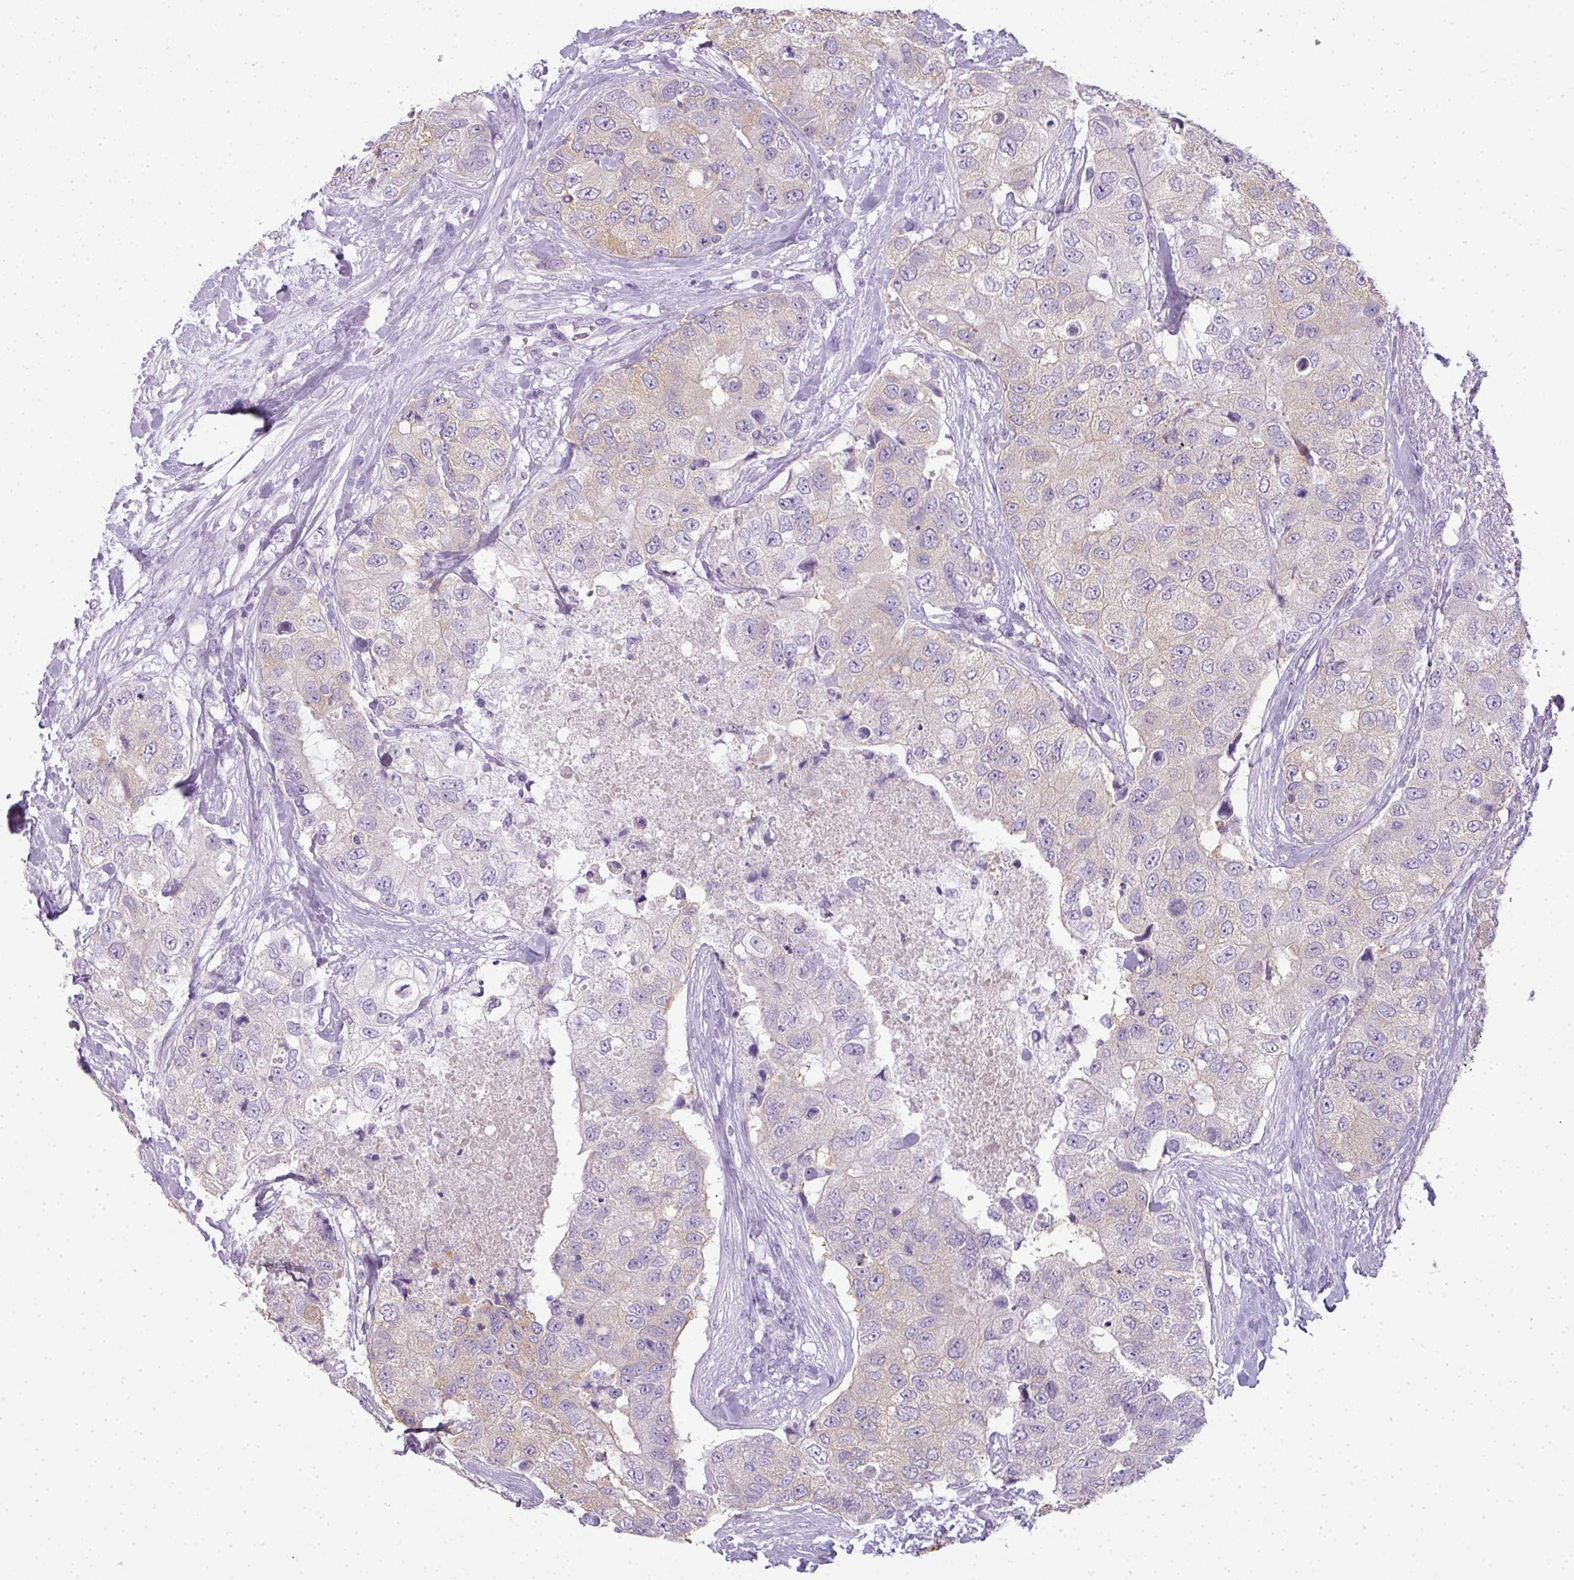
{"staining": {"intensity": "negative", "quantity": "none", "location": "none"}, "tissue": "breast cancer", "cell_type": "Tumor cells", "image_type": "cancer", "snomed": [{"axis": "morphology", "description": "Duct carcinoma"}, {"axis": "topography", "description": "Breast"}], "caption": "This is an IHC micrograph of breast invasive ductal carcinoma. There is no expression in tumor cells.", "gene": "RBMY1F", "patient": {"sex": "female", "age": 62}}